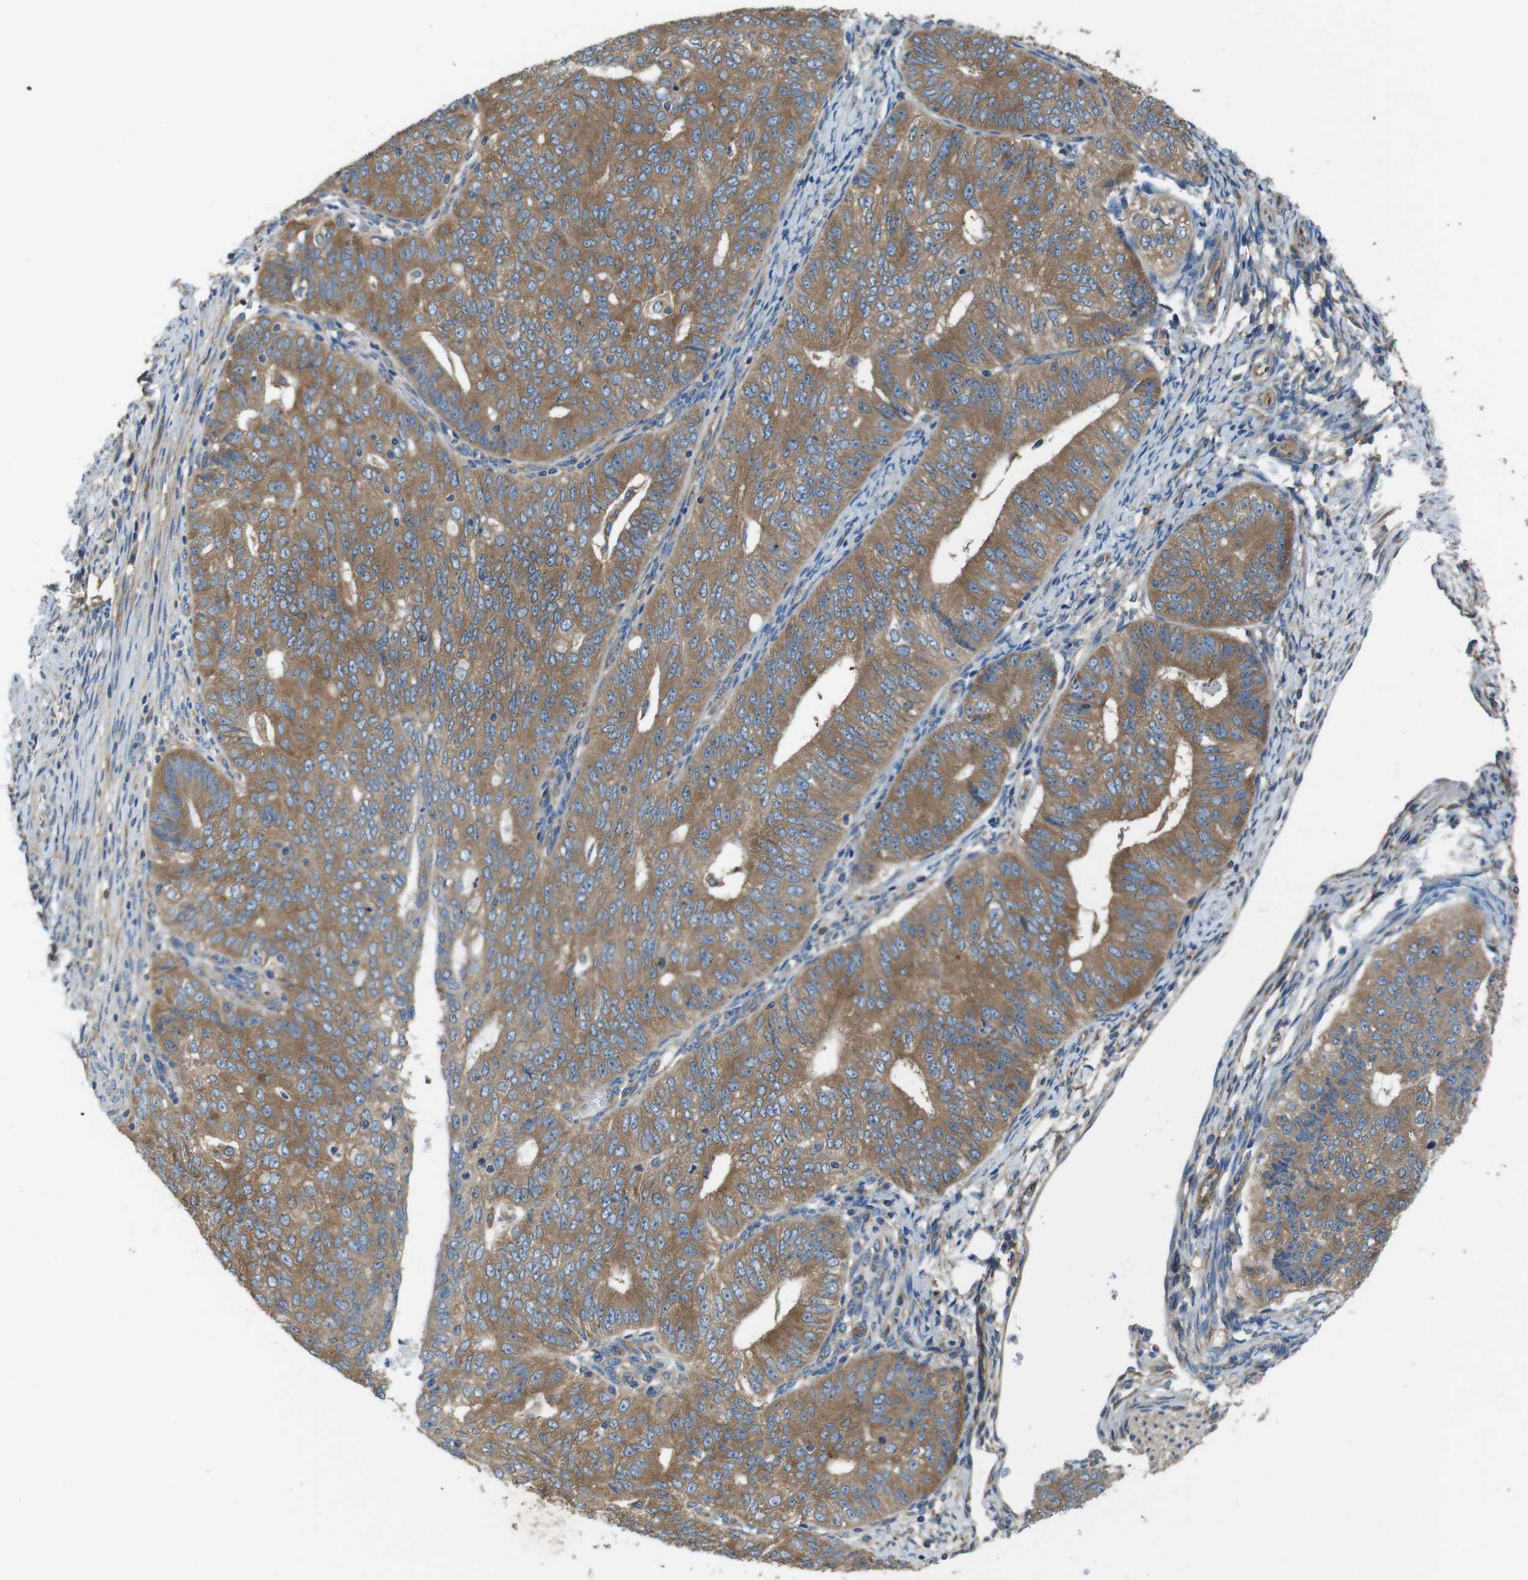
{"staining": {"intensity": "moderate", "quantity": ">75%", "location": "cytoplasmic/membranous"}, "tissue": "endometrial cancer", "cell_type": "Tumor cells", "image_type": "cancer", "snomed": [{"axis": "morphology", "description": "Adenocarcinoma, NOS"}, {"axis": "topography", "description": "Endometrium"}], "caption": "Brown immunohistochemical staining in adenocarcinoma (endometrial) demonstrates moderate cytoplasmic/membranous staining in approximately >75% of tumor cells.", "gene": "DCTN1", "patient": {"sex": "female", "age": 32}}